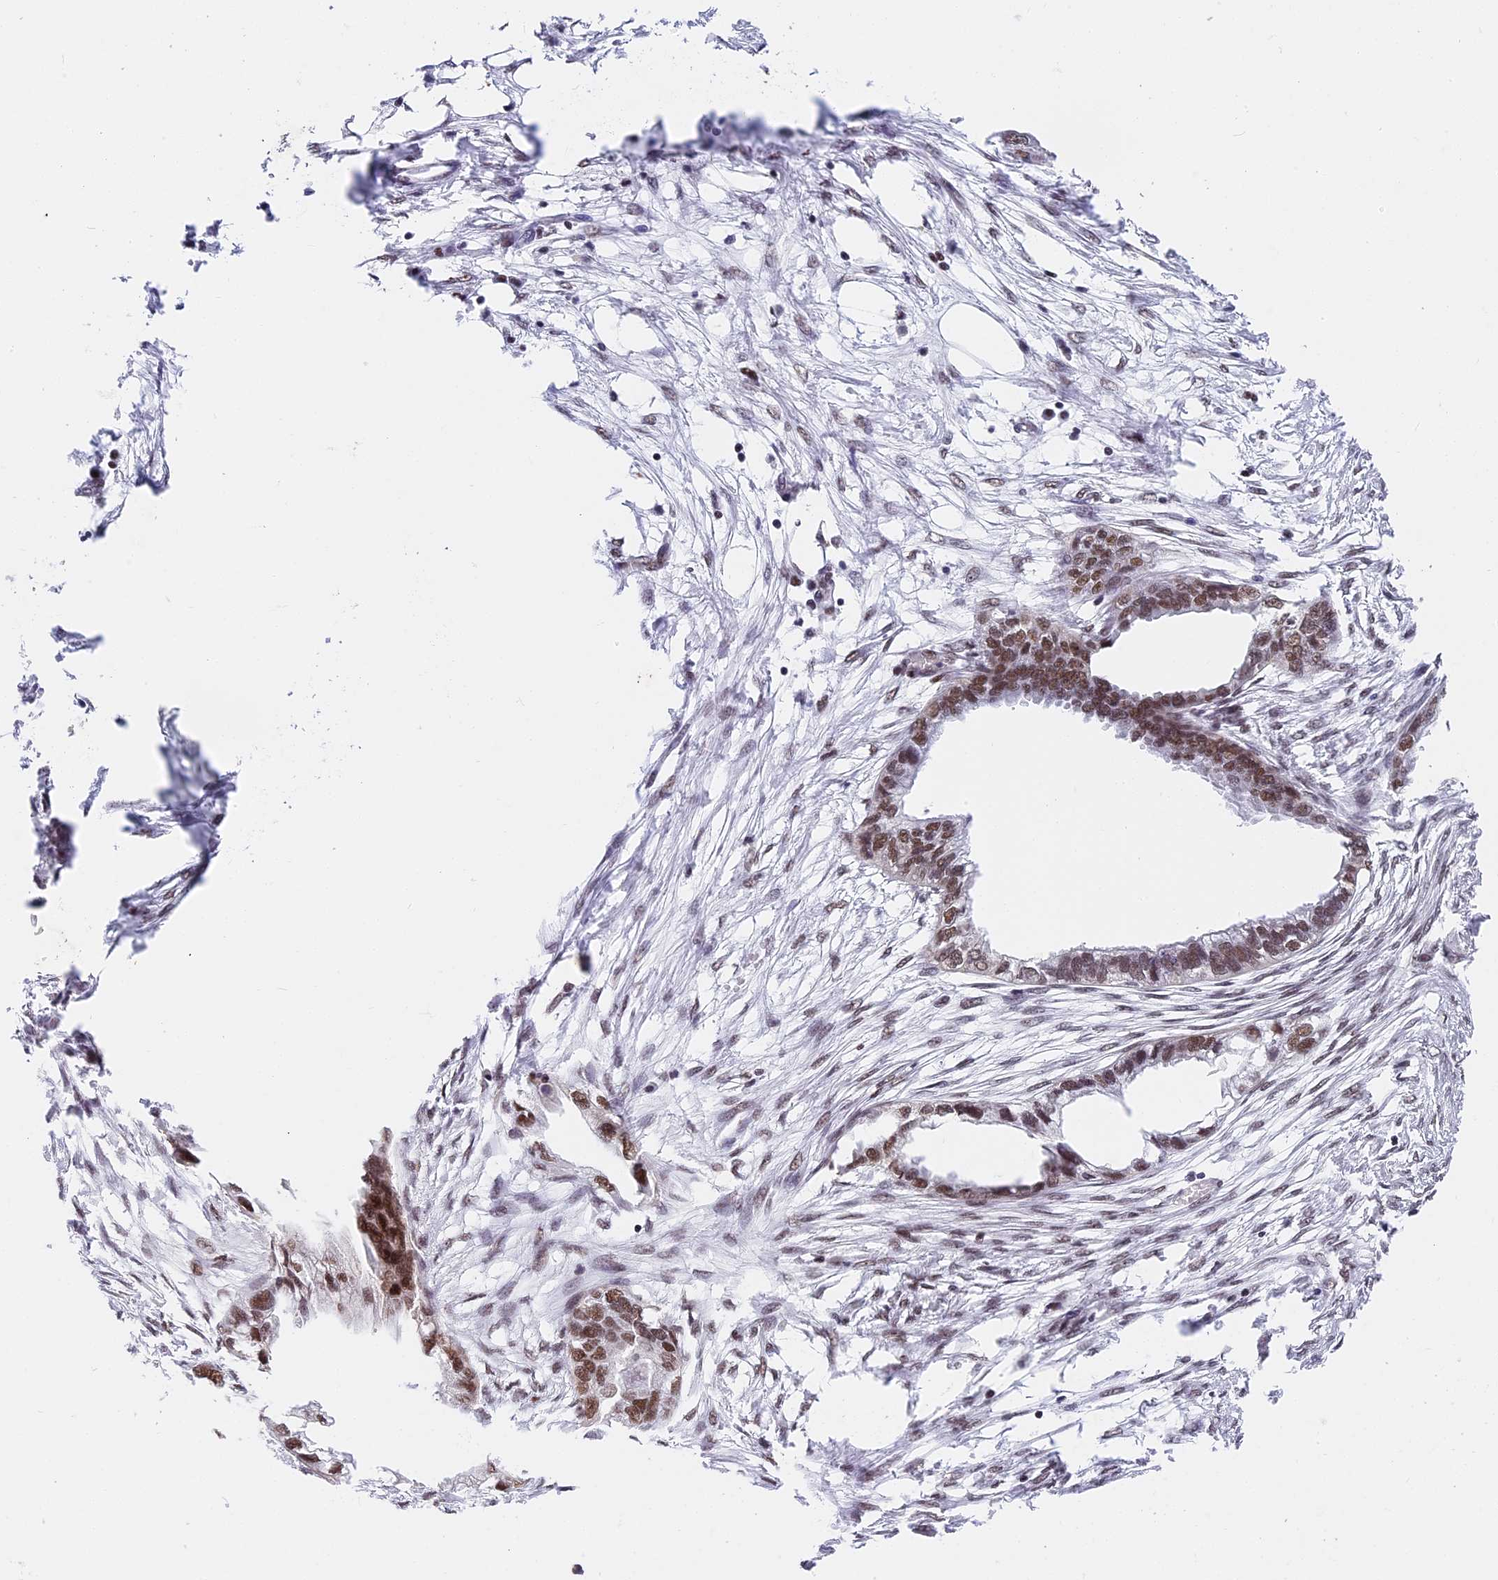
{"staining": {"intensity": "strong", "quantity": "25%-75%", "location": "nuclear"}, "tissue": "endometrial cancer", "cell_type": "Tumor cells", "image_type": "cancer", "snomed": [{"axis": "morphology", "description": "Adenocarcinoma, NOS"}, {"axis": "morphology", "description": "Adenocarcinoma, metastatic, NOS"}, {"axis": "topography", "description": "Adipose tissue"}, {"axis": "topography", "description": "Endometrium"}], "caption": "Approximately 25%-75% of tumor cells in adenocarcinoma (endometrial) exhibit strong nuclear protein staining as visualized by brown immunohistochemical staining.", "gene": "SBNO1", "patient": {"sex": "female", "age": 67}}